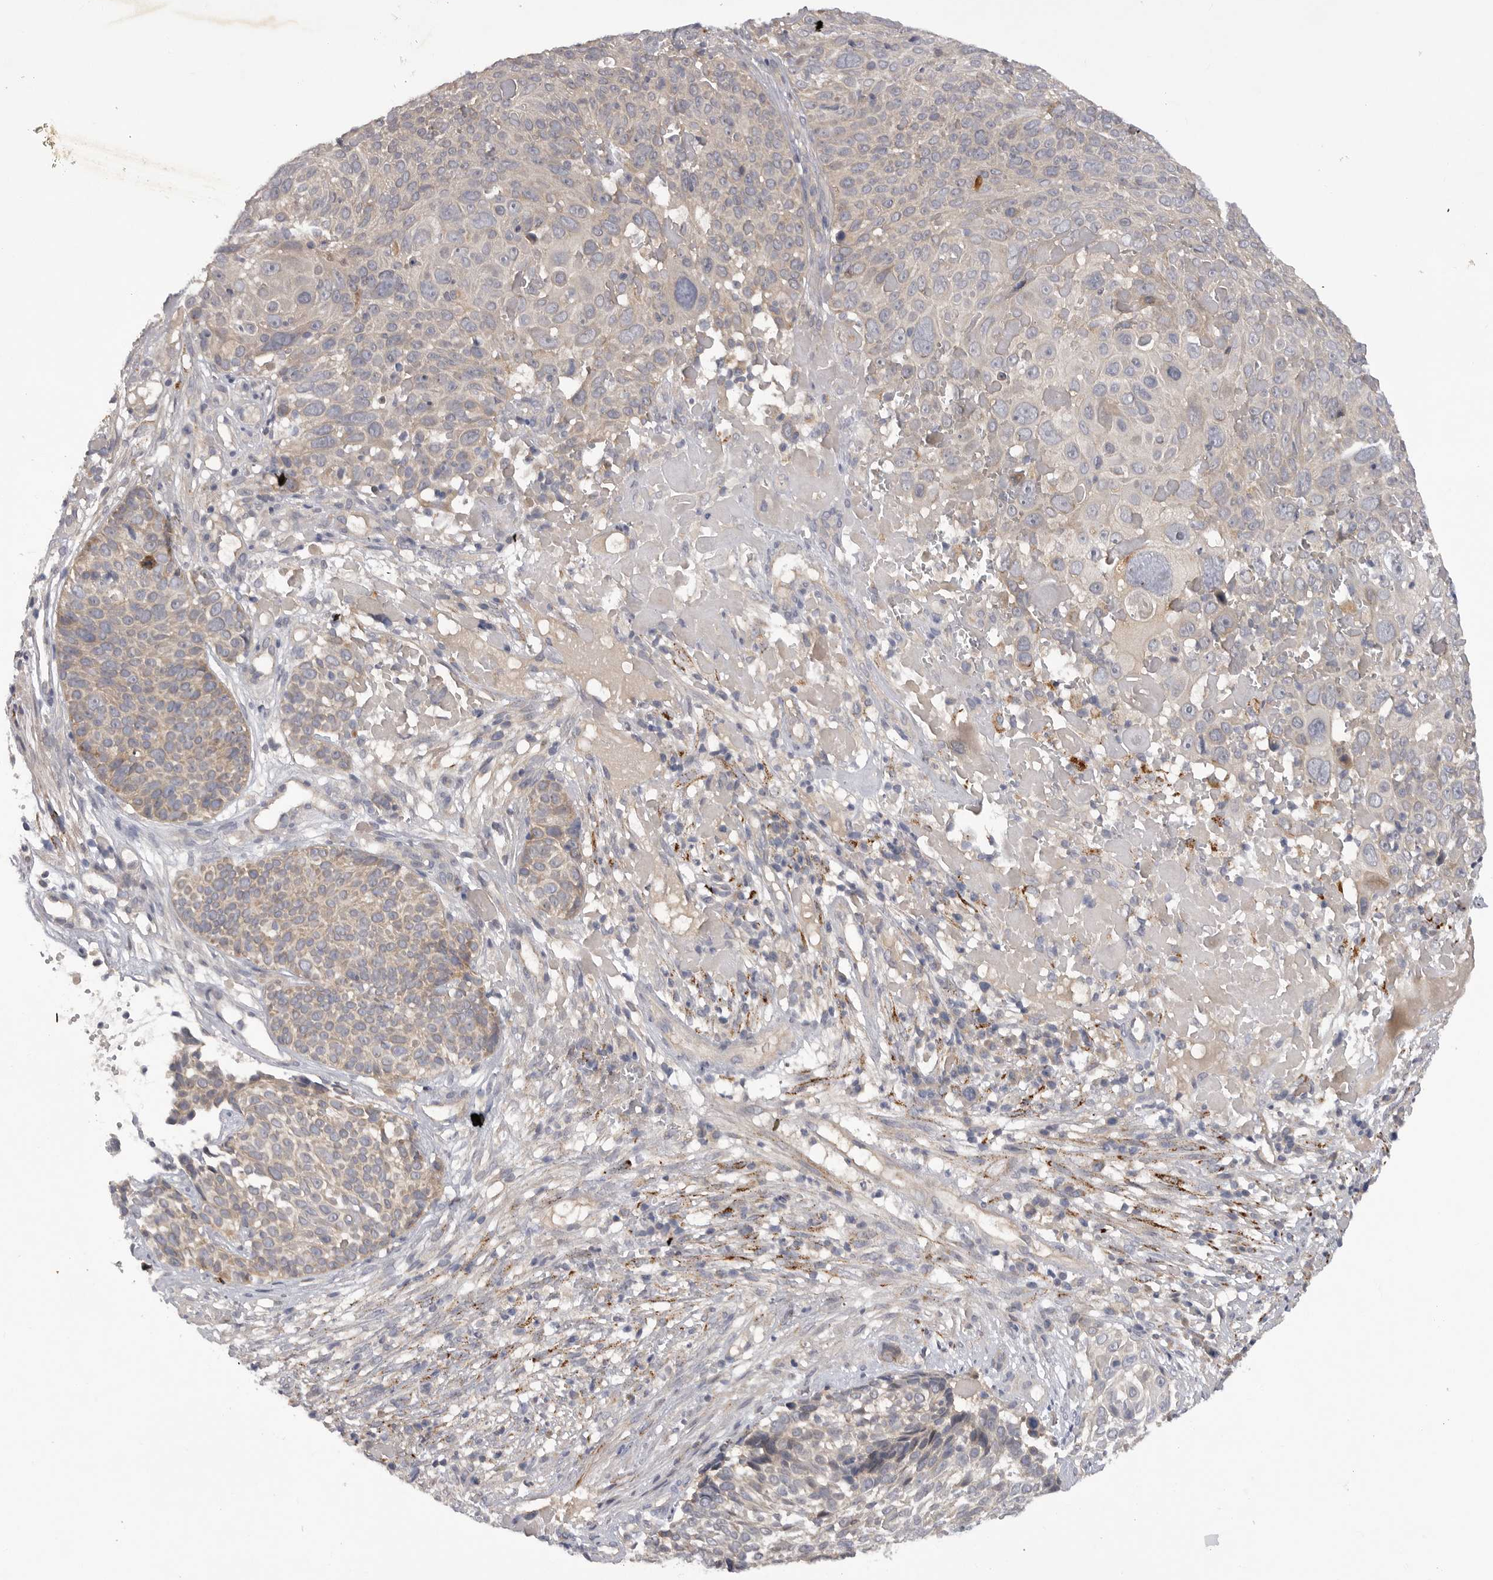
{"staining": {"intensity": "negative", "quantity": "none", "location": "none"}, "tissue": "cervical cancer", "cell_type": "Tumor cells", "image_type": "cancer", "snomed": [{"axis": "morphology", "description": "Squamous cell carcinoma, NOS"}, {"axis": "topography", "description": "Cervix"}], "caption": "High power microscopy photomicrograph of an IHC image of cervical cancer (squamous cell carcinoma), revealing no significant staining in tumor cells.", "gene": "DHDDS", "patient": {"sex": "female", "age": 74}}